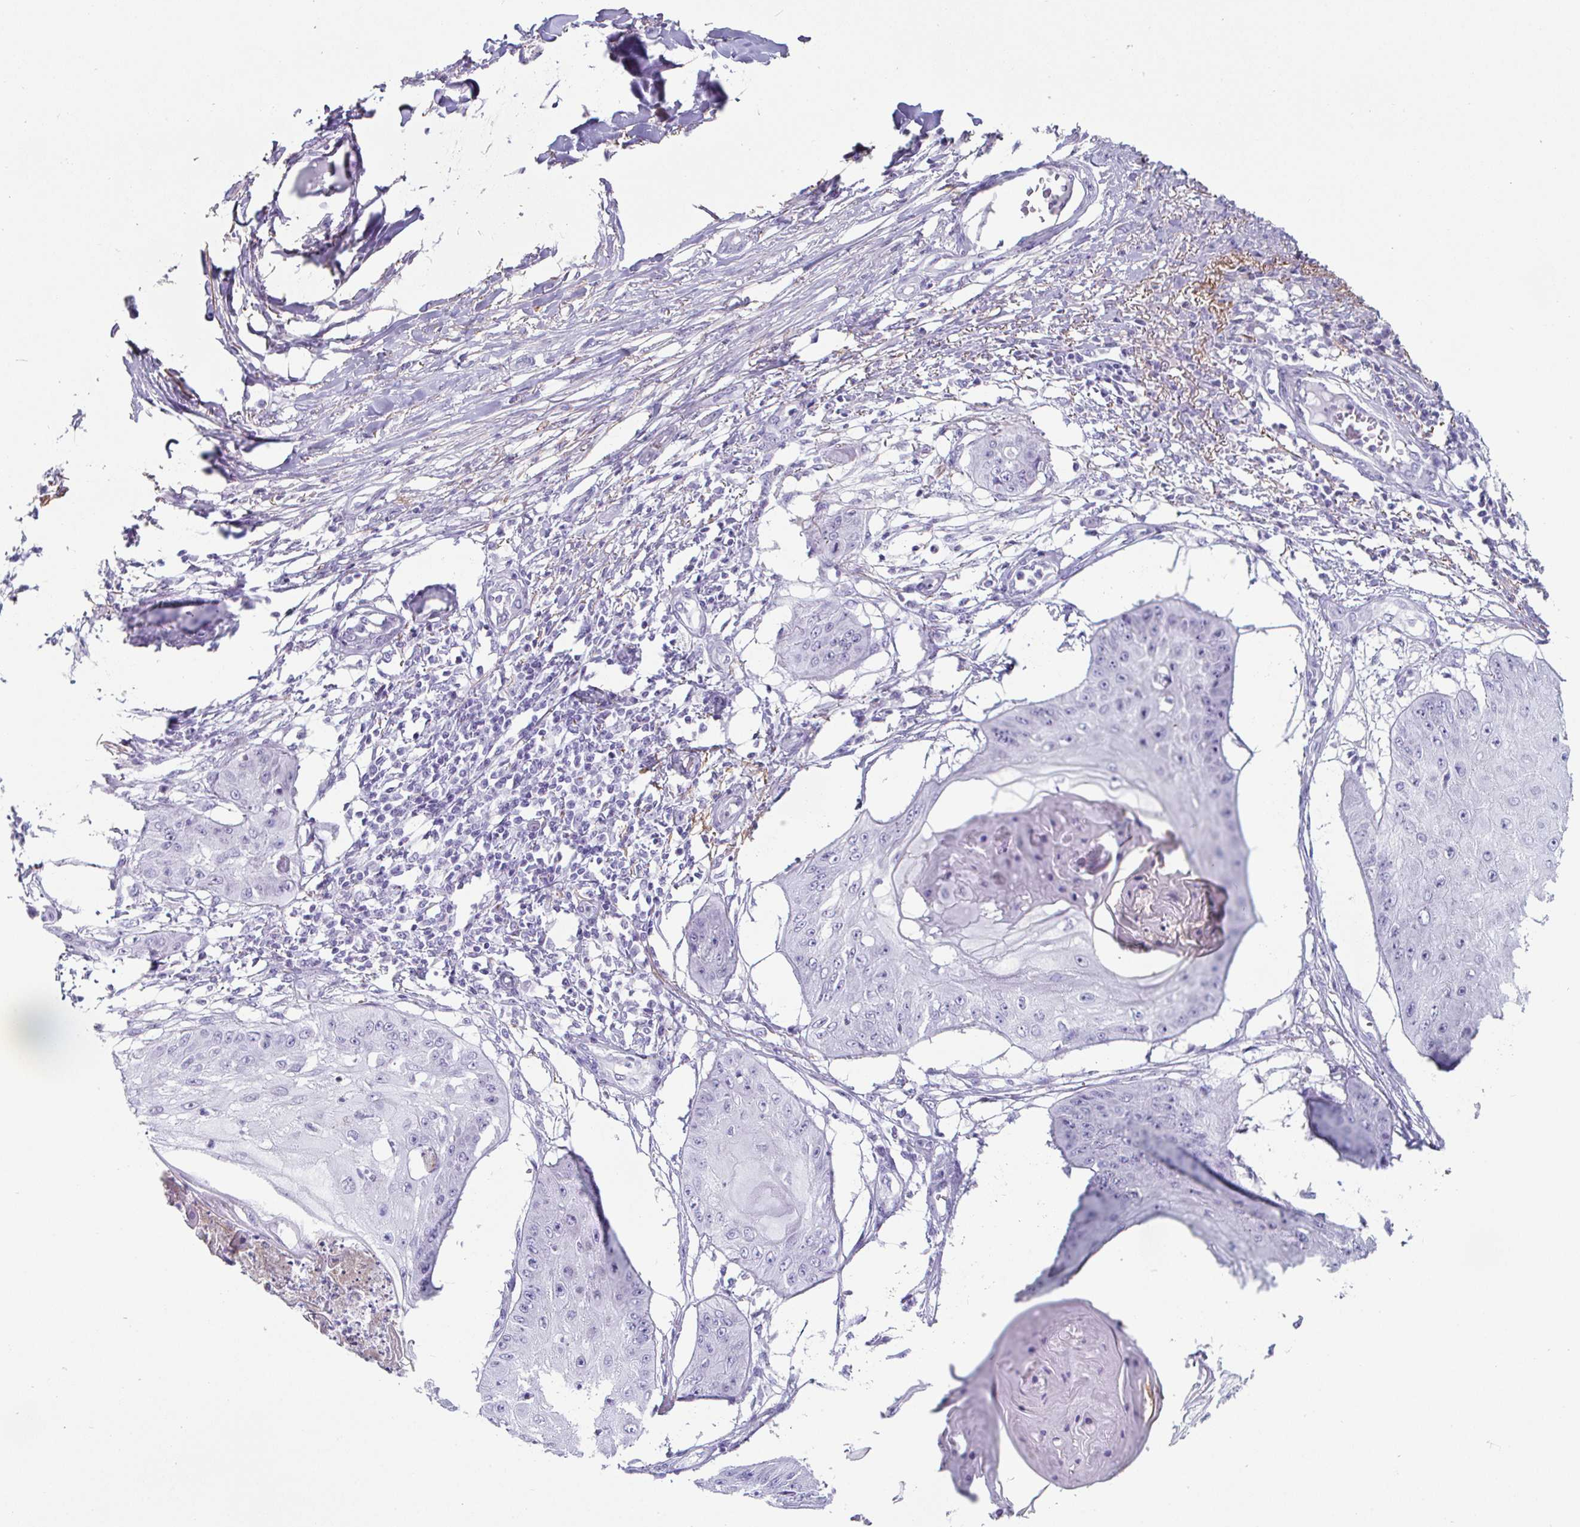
{"staining": {"intensity": "negative", "quantity": "none", "location": "none"}, "tissue": "skin cancer", "cell_type": "Tumor cells", "image_type": "cancer", "snomed": [{"axis": "morphology", "description": "Squamous cell carcinoma, NOS"}, {"axis": "topography", "description": "Skin"}], "caption": "Immunohistochemical staining of human skin cancer (squamous cell carcinoma) shows no significant expression in tumor cells. The staining is performed using DAB brown chromogen with nuclei counter-stained in using hematoxylin.", "gene": "CREG2", "patient": {"sex": "male", "age": 70}}